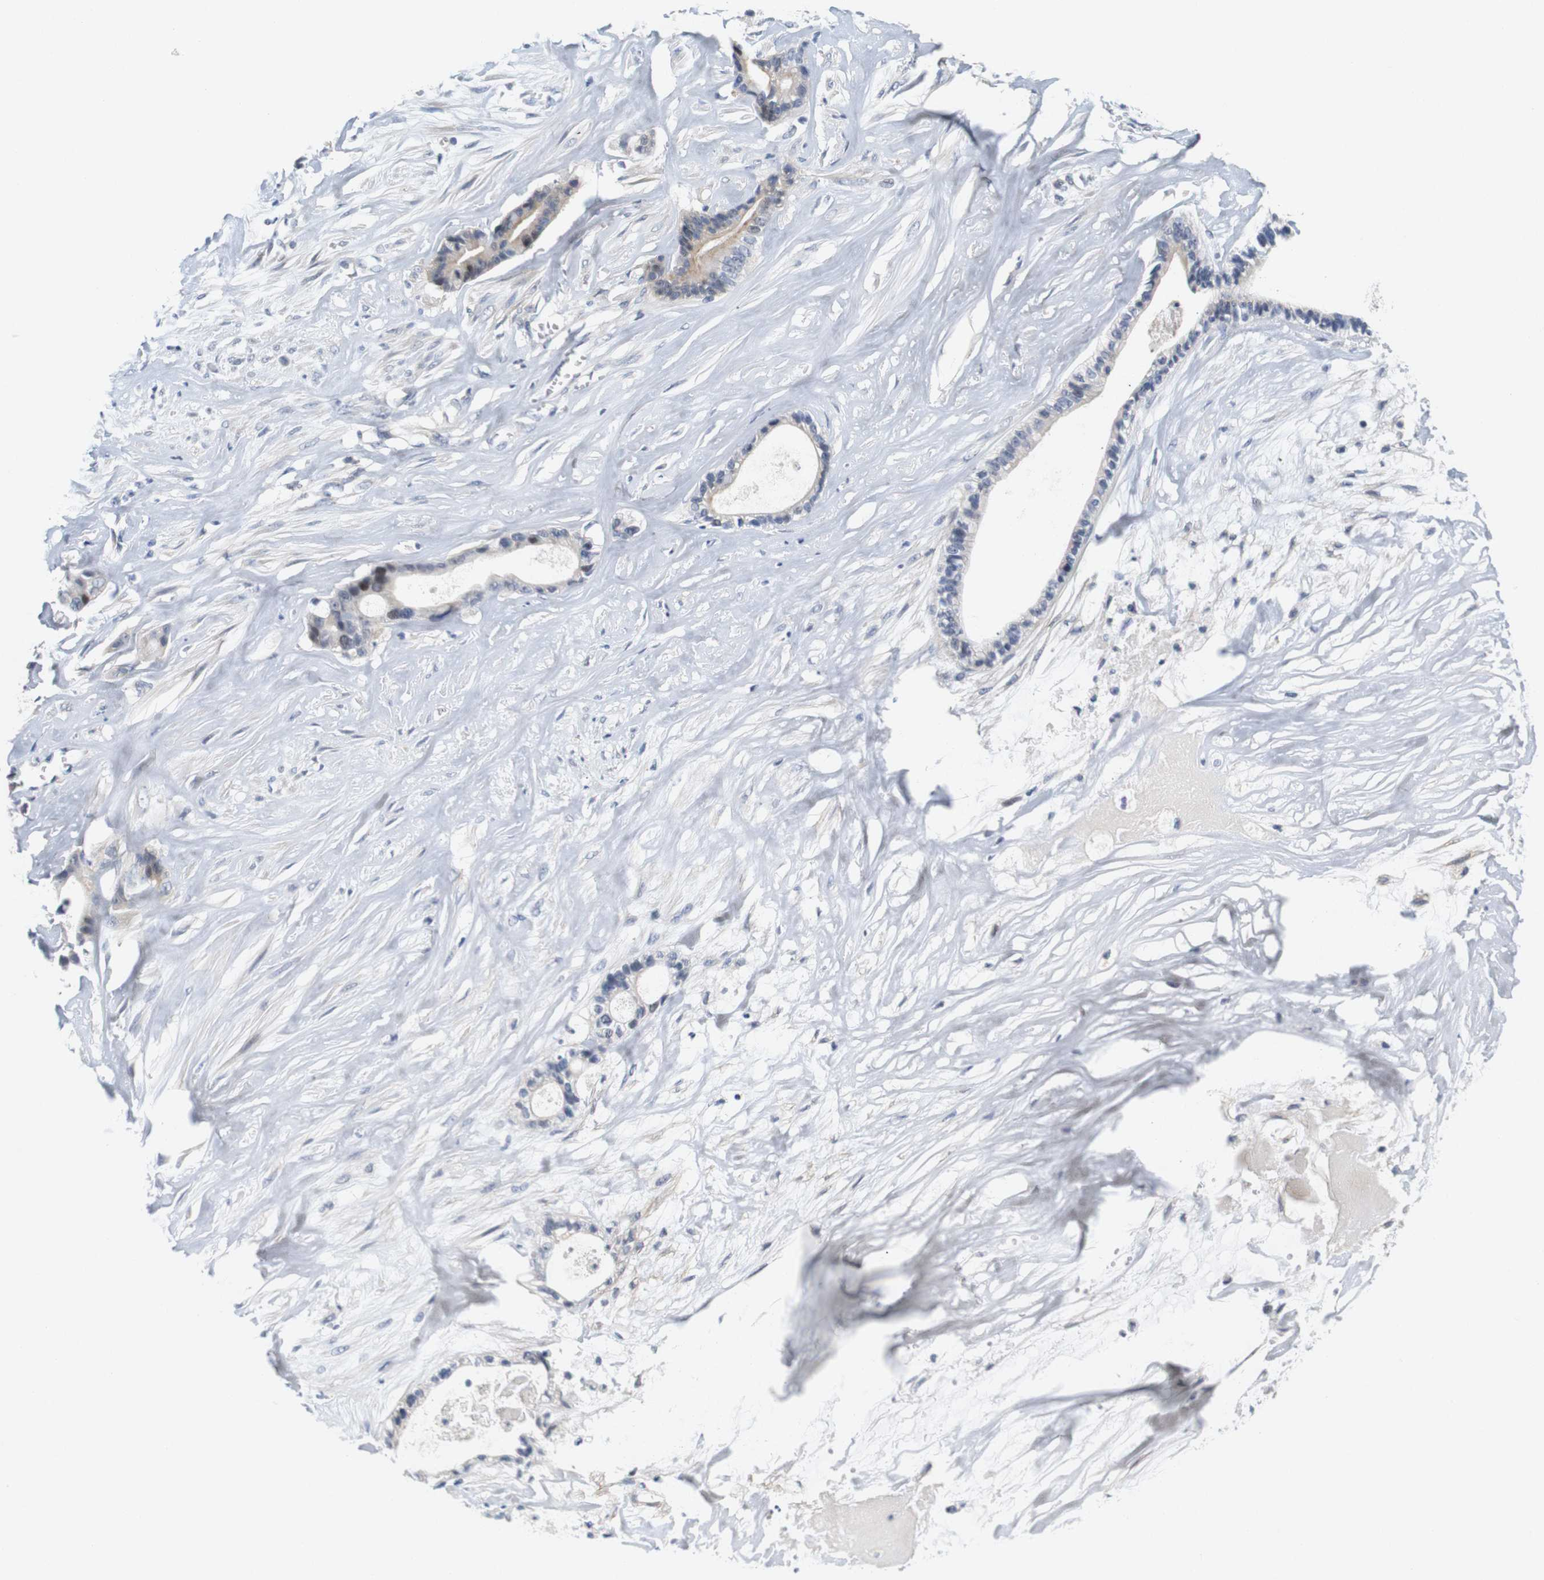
{"staining": {"intensity": "weak", "quantity": "<25%", "location": "cytoplasmic/membranous"}, "tissue": "liver cancer", "cell_type": "Tumor cells", "image_type": "cancer", "snomed": [{"axis": "morphology", "description": "Cholangiocarcinoma"}, {"axis": "topography", "description": "Liver"}], "caption": "IHC image of human liver cancer (cholangiocarcinoma) stained for a protein (brown), which demonstrates no expression in tumor cells.", "gene": "CYB561", "patient": {"sex": "female", "age": 55}}